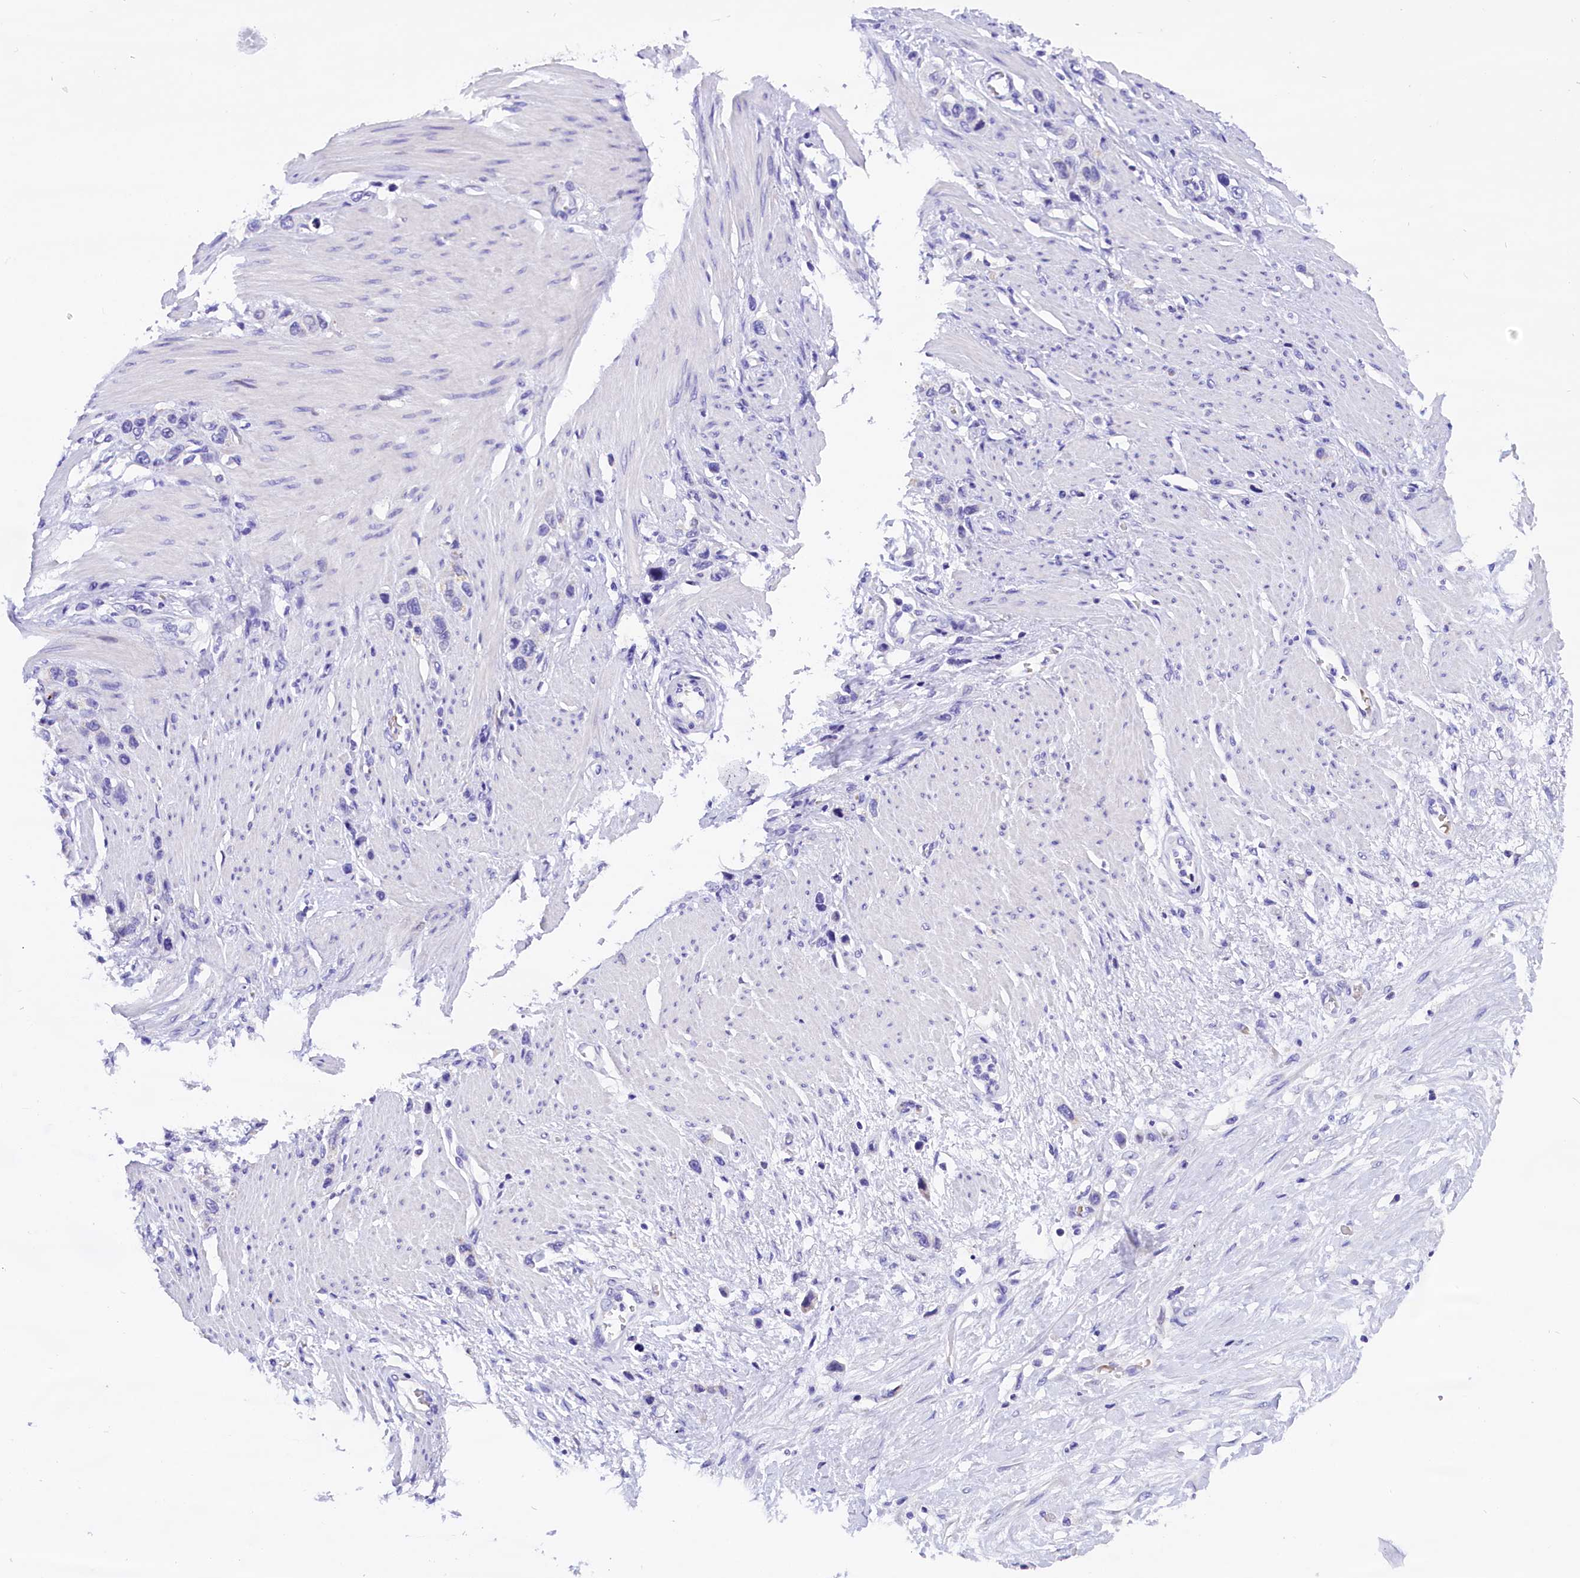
{"staining": {"intensity": "negative", "quantity": "none", "location": "none"}, "tissue": "stomach cancer", "cell_type": "Tumor cells", "image_type": "cancer", "snomed": [{"axis": "morphology", "description": "Adenocarcinoma, NOS"}, {"axis": "morphology", "description": "Adenocarcinoma, High grade"}, {"axis": "topography", "description": "Stomach, upper"}, {"axis": "topography", "description": "Stomach, lower"}], "caption": "This is an immunohistochemistry (IHC) photomicrograph of human adenocarcinoma (stomach). There is no expression in tumor cells.", "gene": "ABAT", "patient": {"sex": "female", "age": 65}}